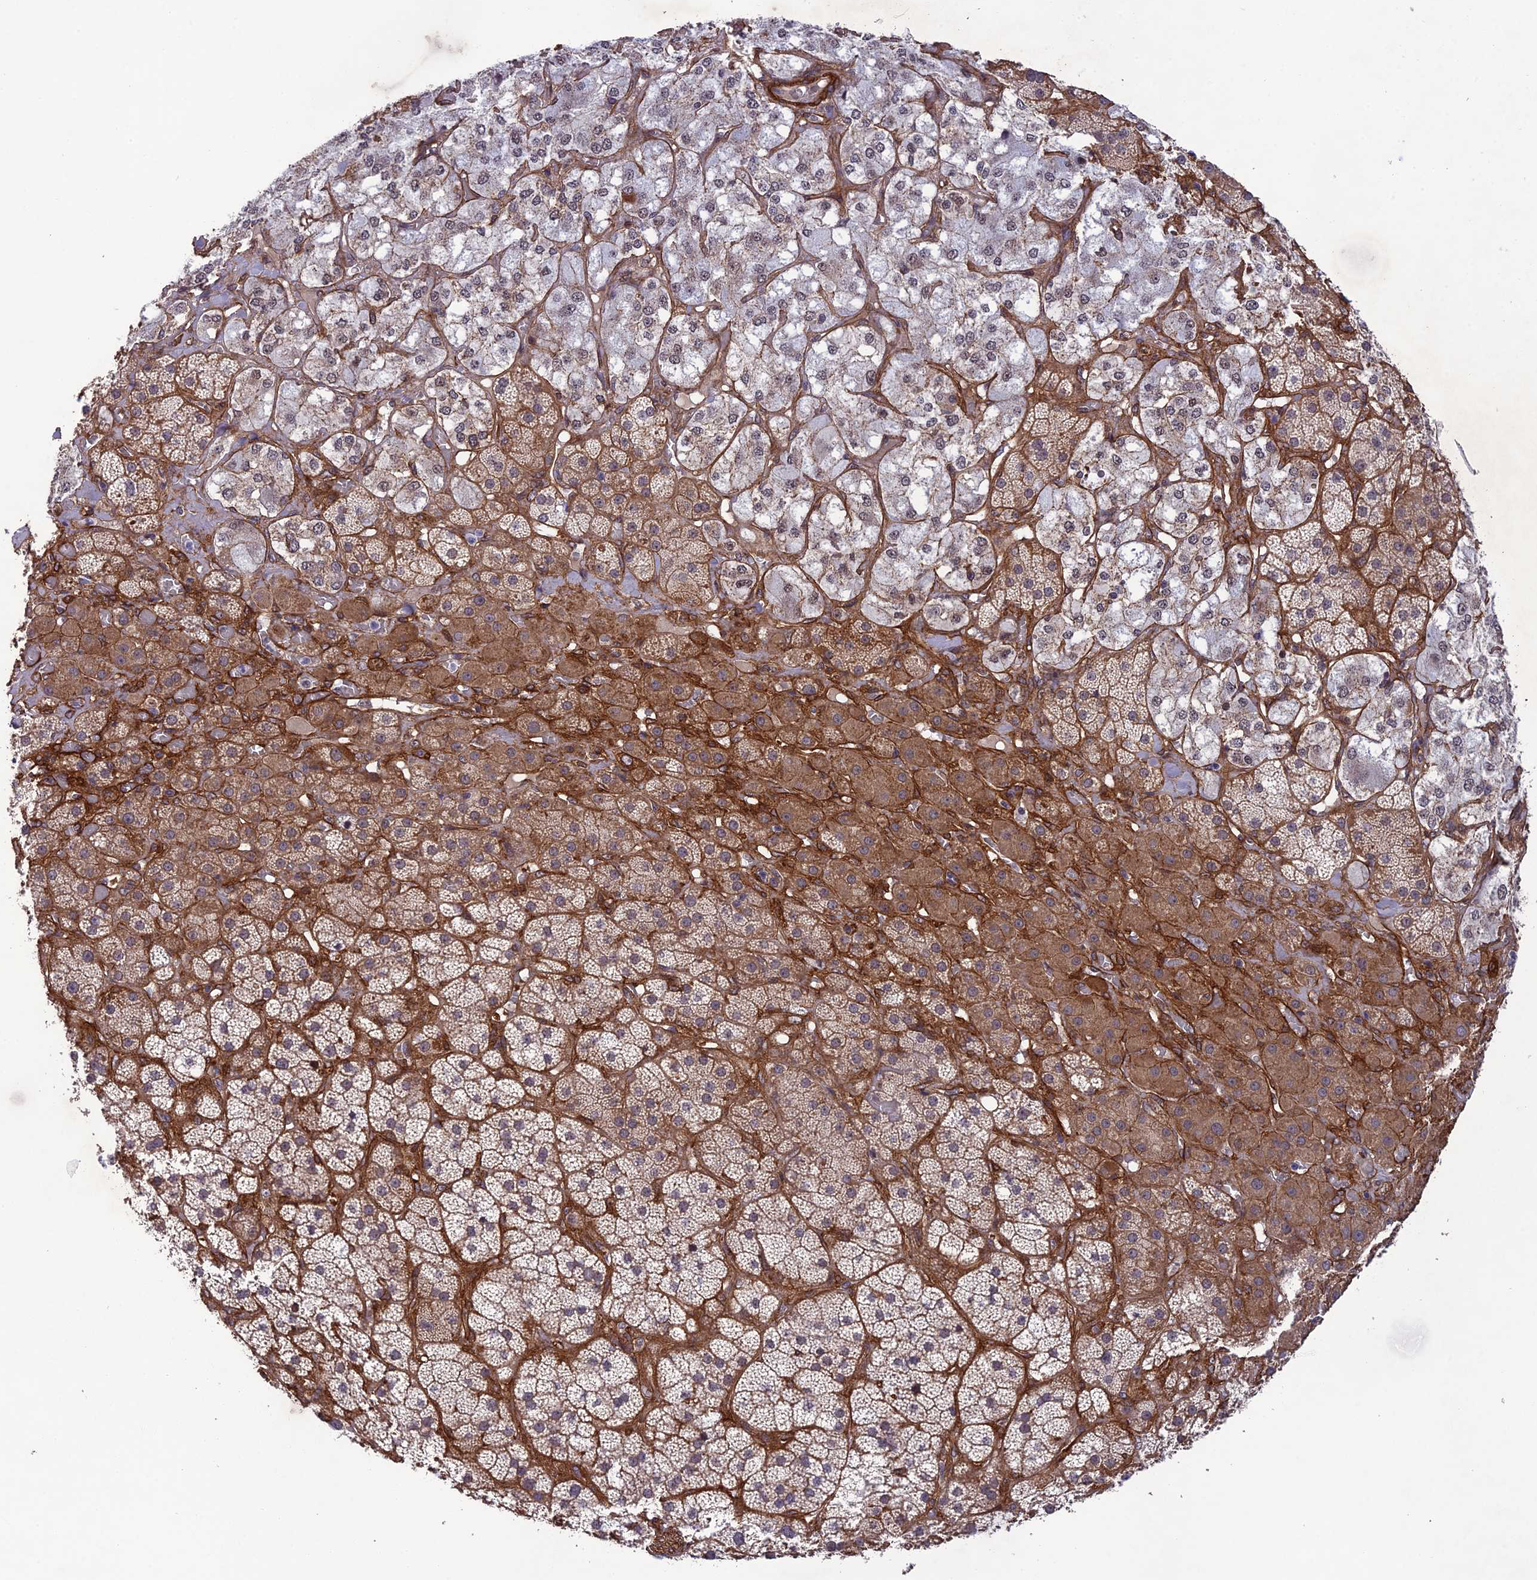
{"staining": {"intensity": "moderate", "quantity": "25%-75%", "location": "cytoplasmic/membranous"}, "tissue": "adrenal gland", "cell_type": "Glandular cells", "image_type": "normal", "snomed": [{"axis": "morphology", "description": "Normal tissue, NOS"}, {"axis": "topography", "description": "Adrenal gland"}], "caption": "Moderate cytoplasmic/membranous protein positivity is present in about 25%-75% of glandular cells in adrenal gland.", "gene": "TNS1", "patient": {"sex": "male", "age": 57}}